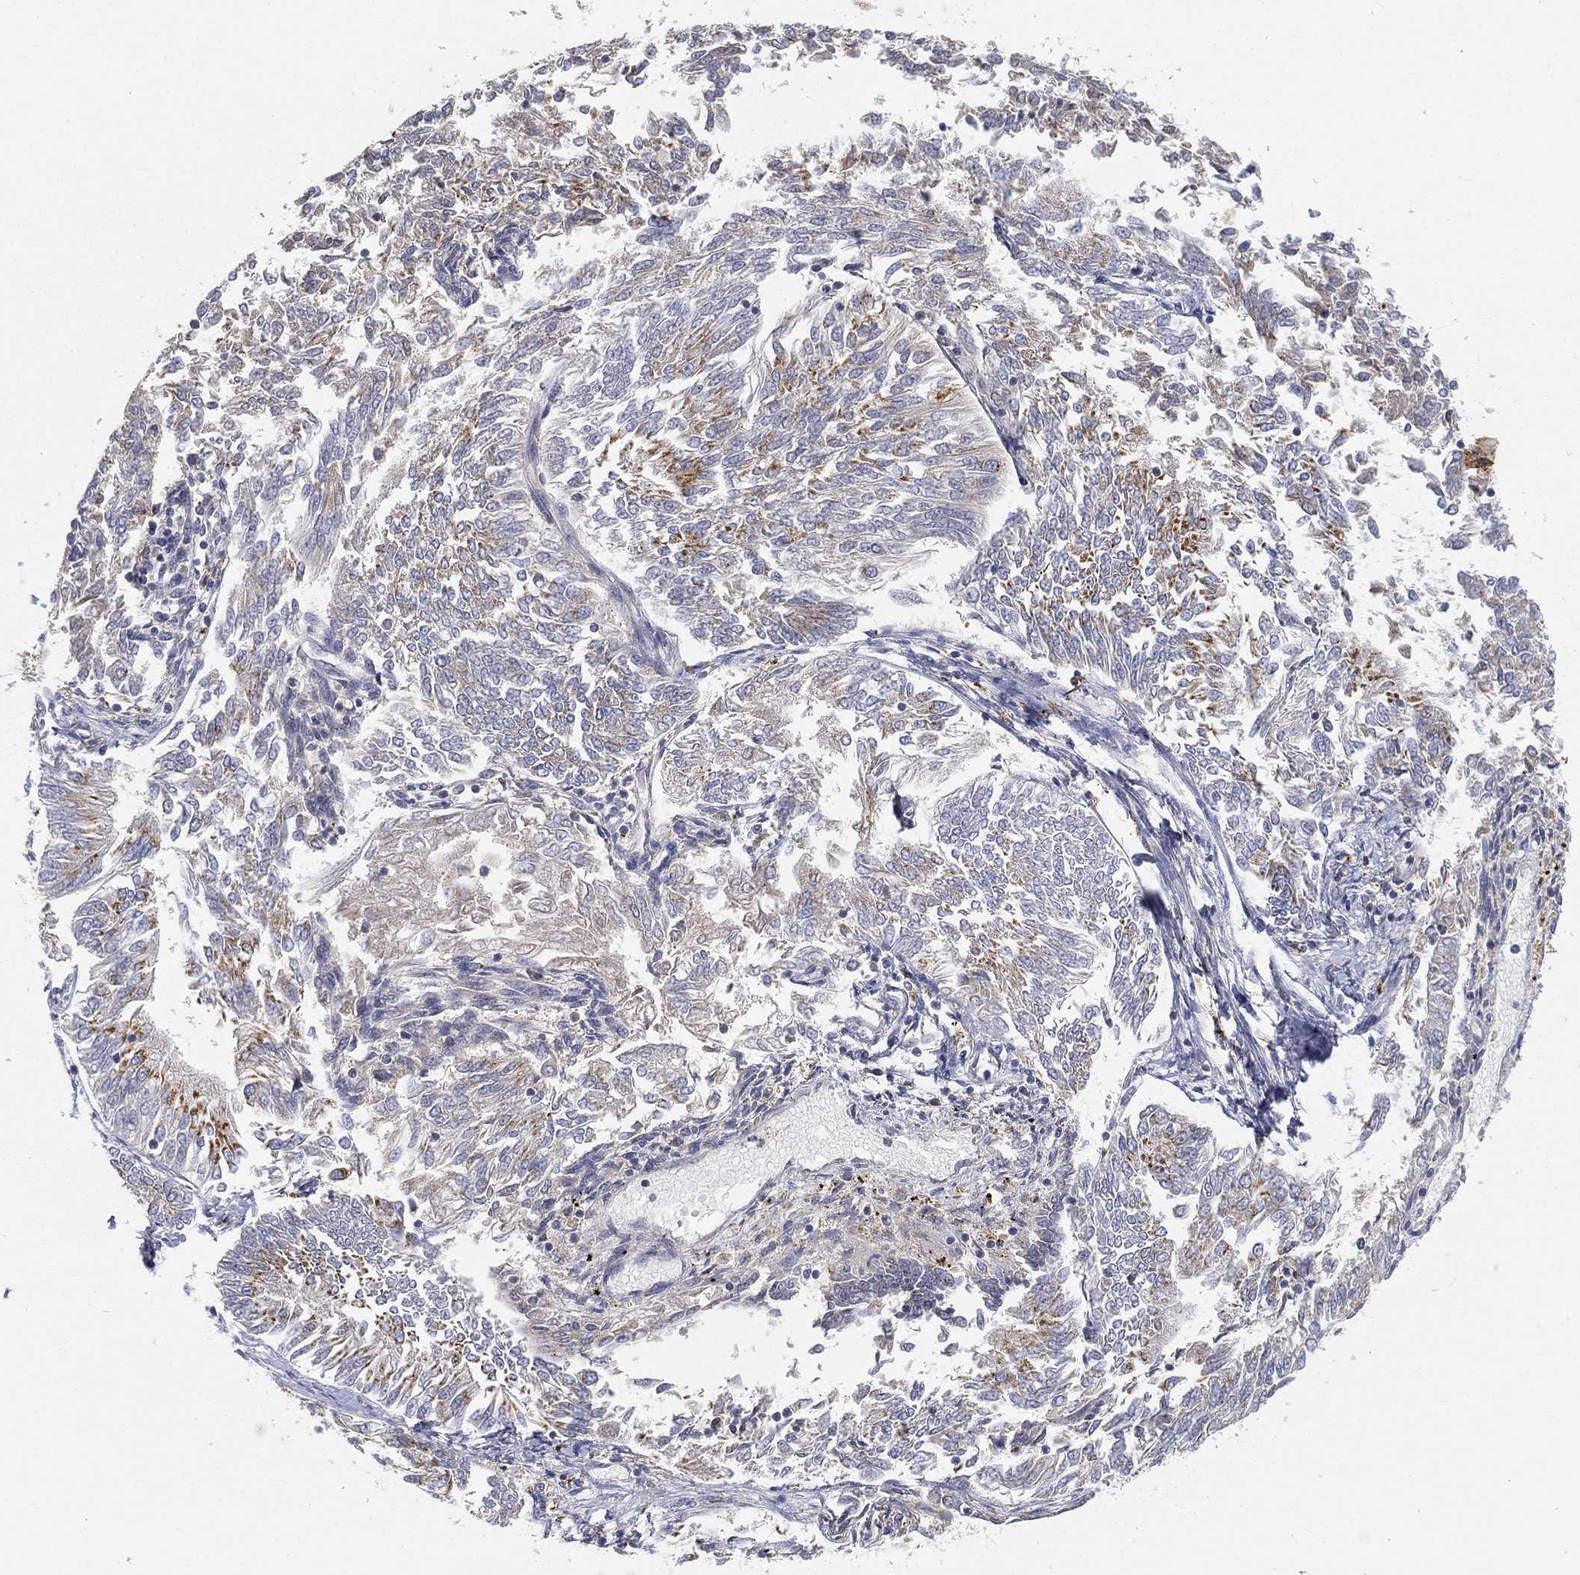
{"staining": {"intensity": "moderate", "quantity": "25%-75%", "location": "cytoplasmic/membranous"}, "tissue": "endometrial cancer", "cell_type": "Tumor cells", "image_type": "cancer", "snomed": [{"axis": "morphology", "description": "Adenocarcinoma, NOS"}, {"axis": "topography", "description": "Endometrium"}], "caption": "Immunohistochemistry (IHC) photomicrograph of human endometrial adenocarcinoma stained for a protein (brown), which reveals medium levels of moderate cytoplasmic/membranous staining in about 25%-75% of tumor cells.", "gene": "CTSL", "patient": {"sex": "female", "age": 58}}